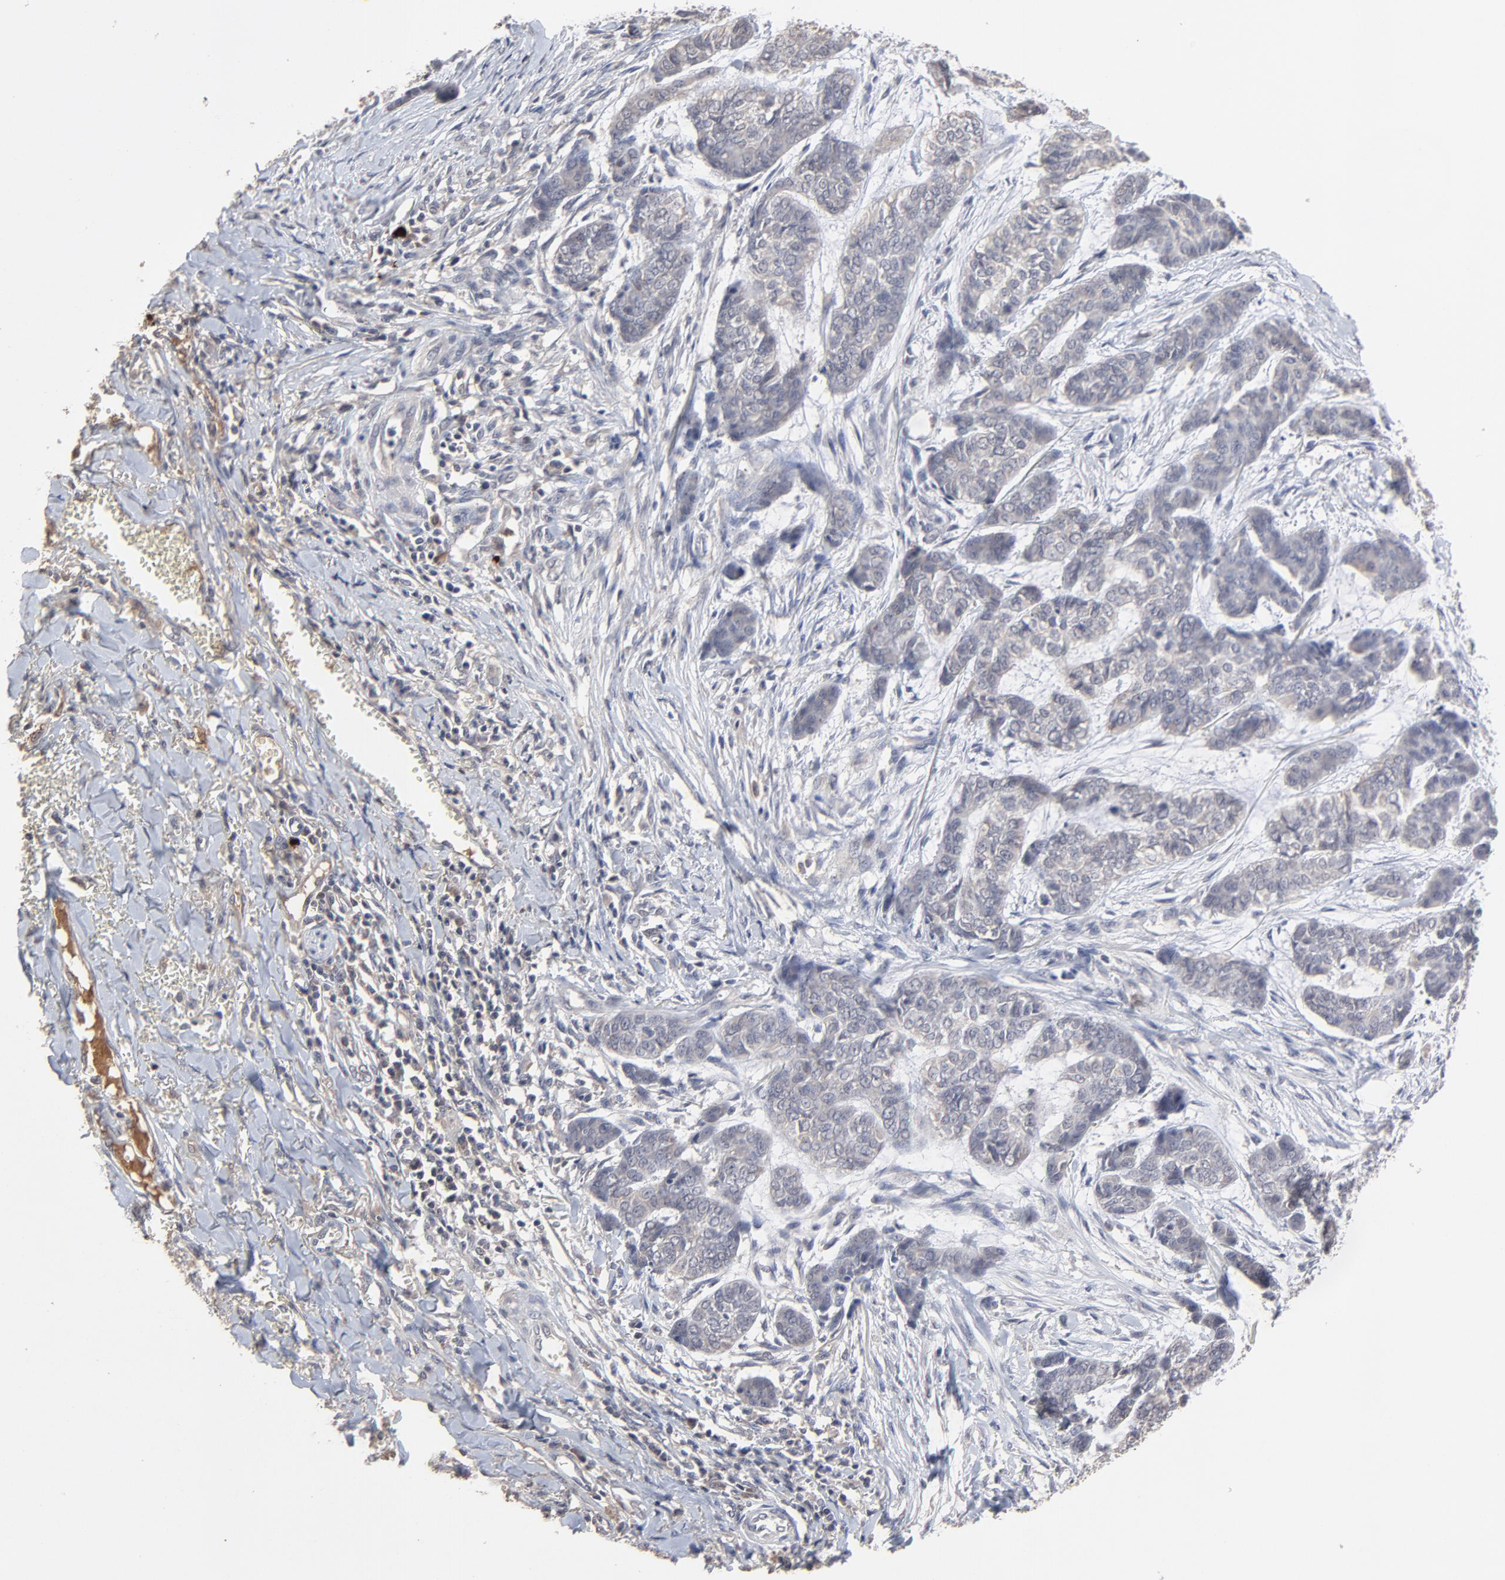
{"staining": {"intensity": "negative", "quantity": "none", "location": "none"}, "tissue": "skin cancer", "cell_type": "Tumor cells", "image_type": "cancer", "snomed": [{"axis": "morphology", "description": "Basal cell carcinoma"}, {"axis": "topography", "description": "Skin"}], "caption": "The micrograph displays no significant staining in tumor cells of skin basal cell carcinoma. The staining was performed using DAB (3,3'-diaminobenzidine) to visualize the protein expression in brown, while the nuclei were stained in blue with hematoxylin (Magnification: 20x).", "gene": "VPREB3", "patient": {"sex": "female", "age": 64}}